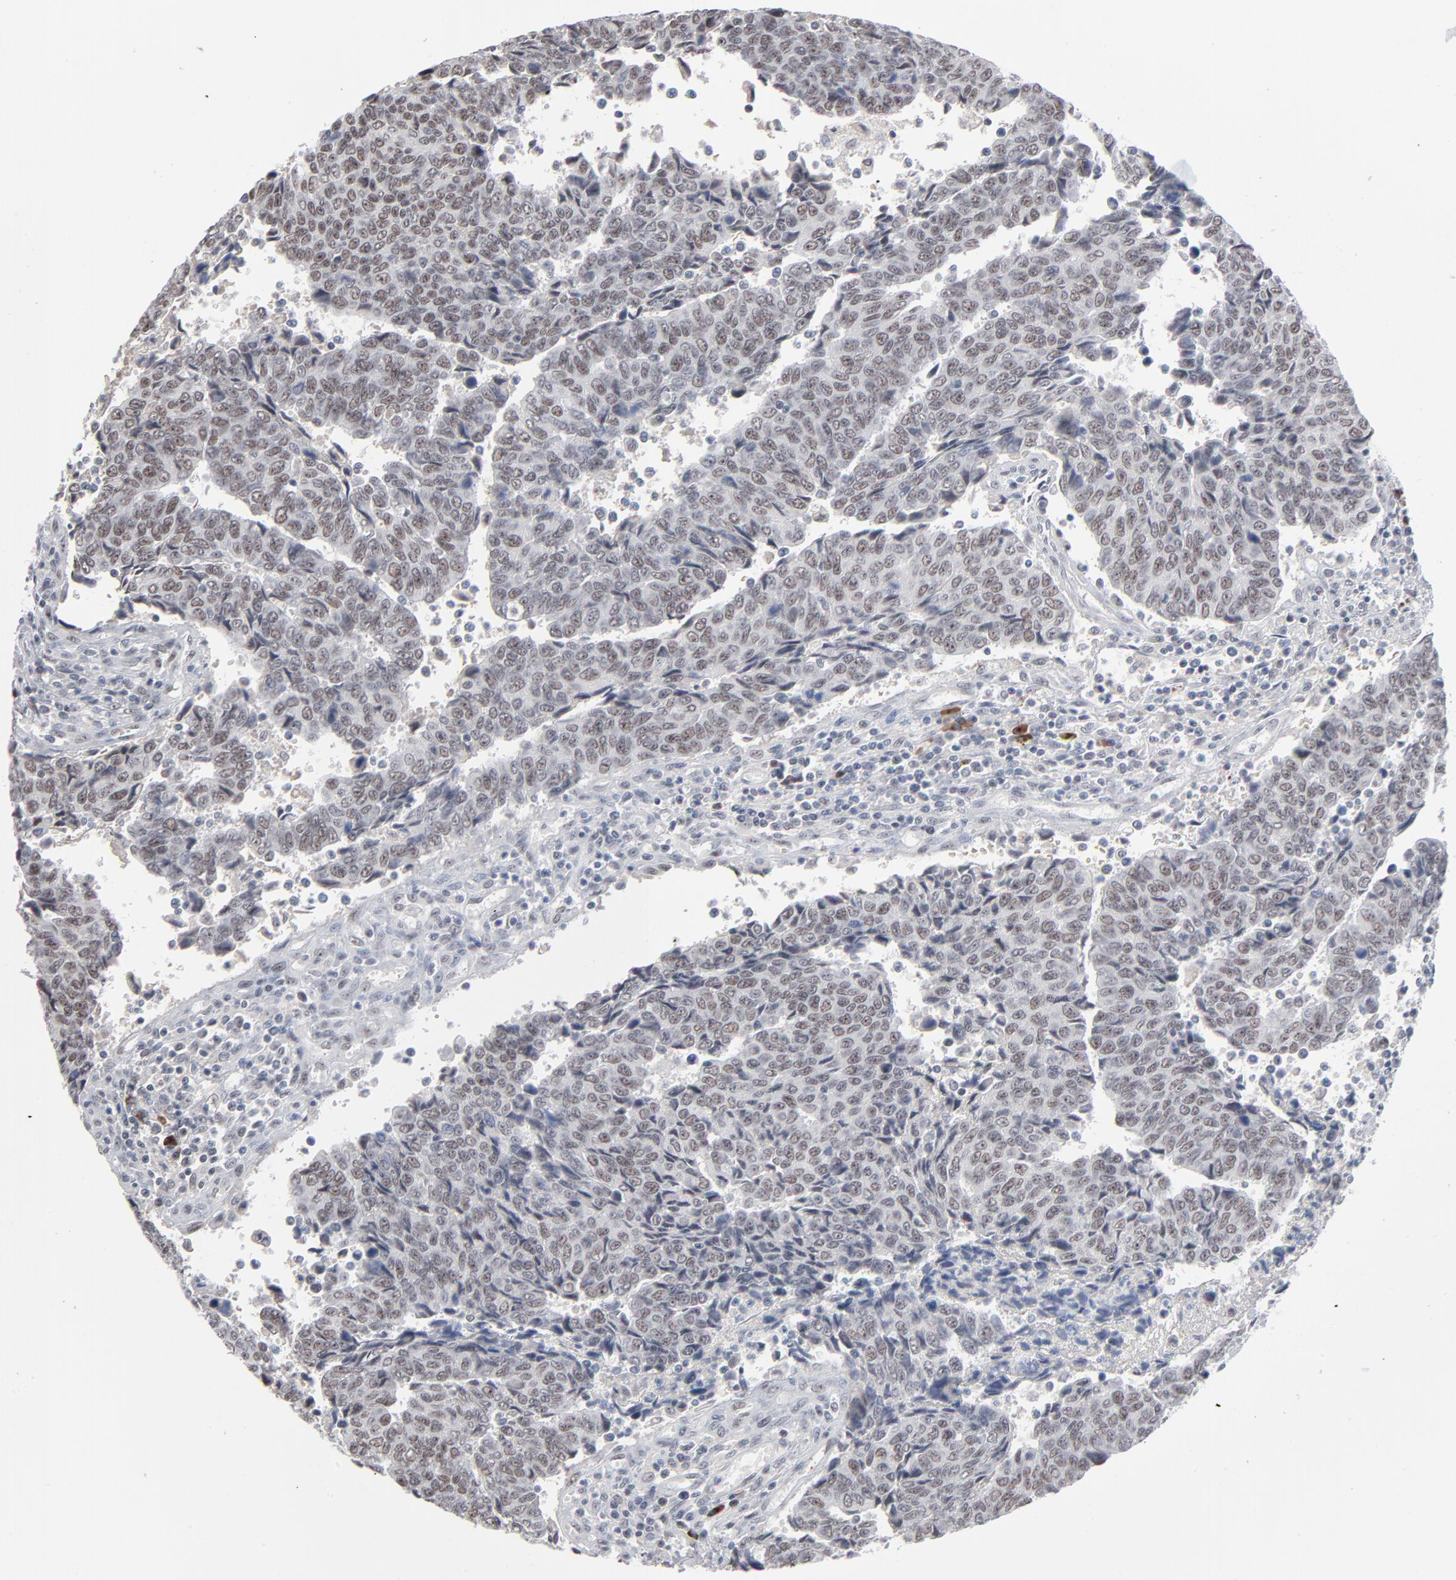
{"staining": {"intensity": "weak", "quantity": ">75%", "location": "nuclear"}, "tissue": "urothelial cancer", "cell_type": "Tumor cells", "image_type": "cancer", "snomed": [{"axis": "morphology", "description": "Urothelial carcinoma, High grade"}, {"axis": "topography", "description": "Urinary bladder"}], "caption": "DAB immunohistochemical staining of human urothelial cancer exhibits weak nuclear protein positivity in approximately >75% of tumor cells.", "gene": "MPHOSPH6", "patient": {"sex": "male", "age": 86}}